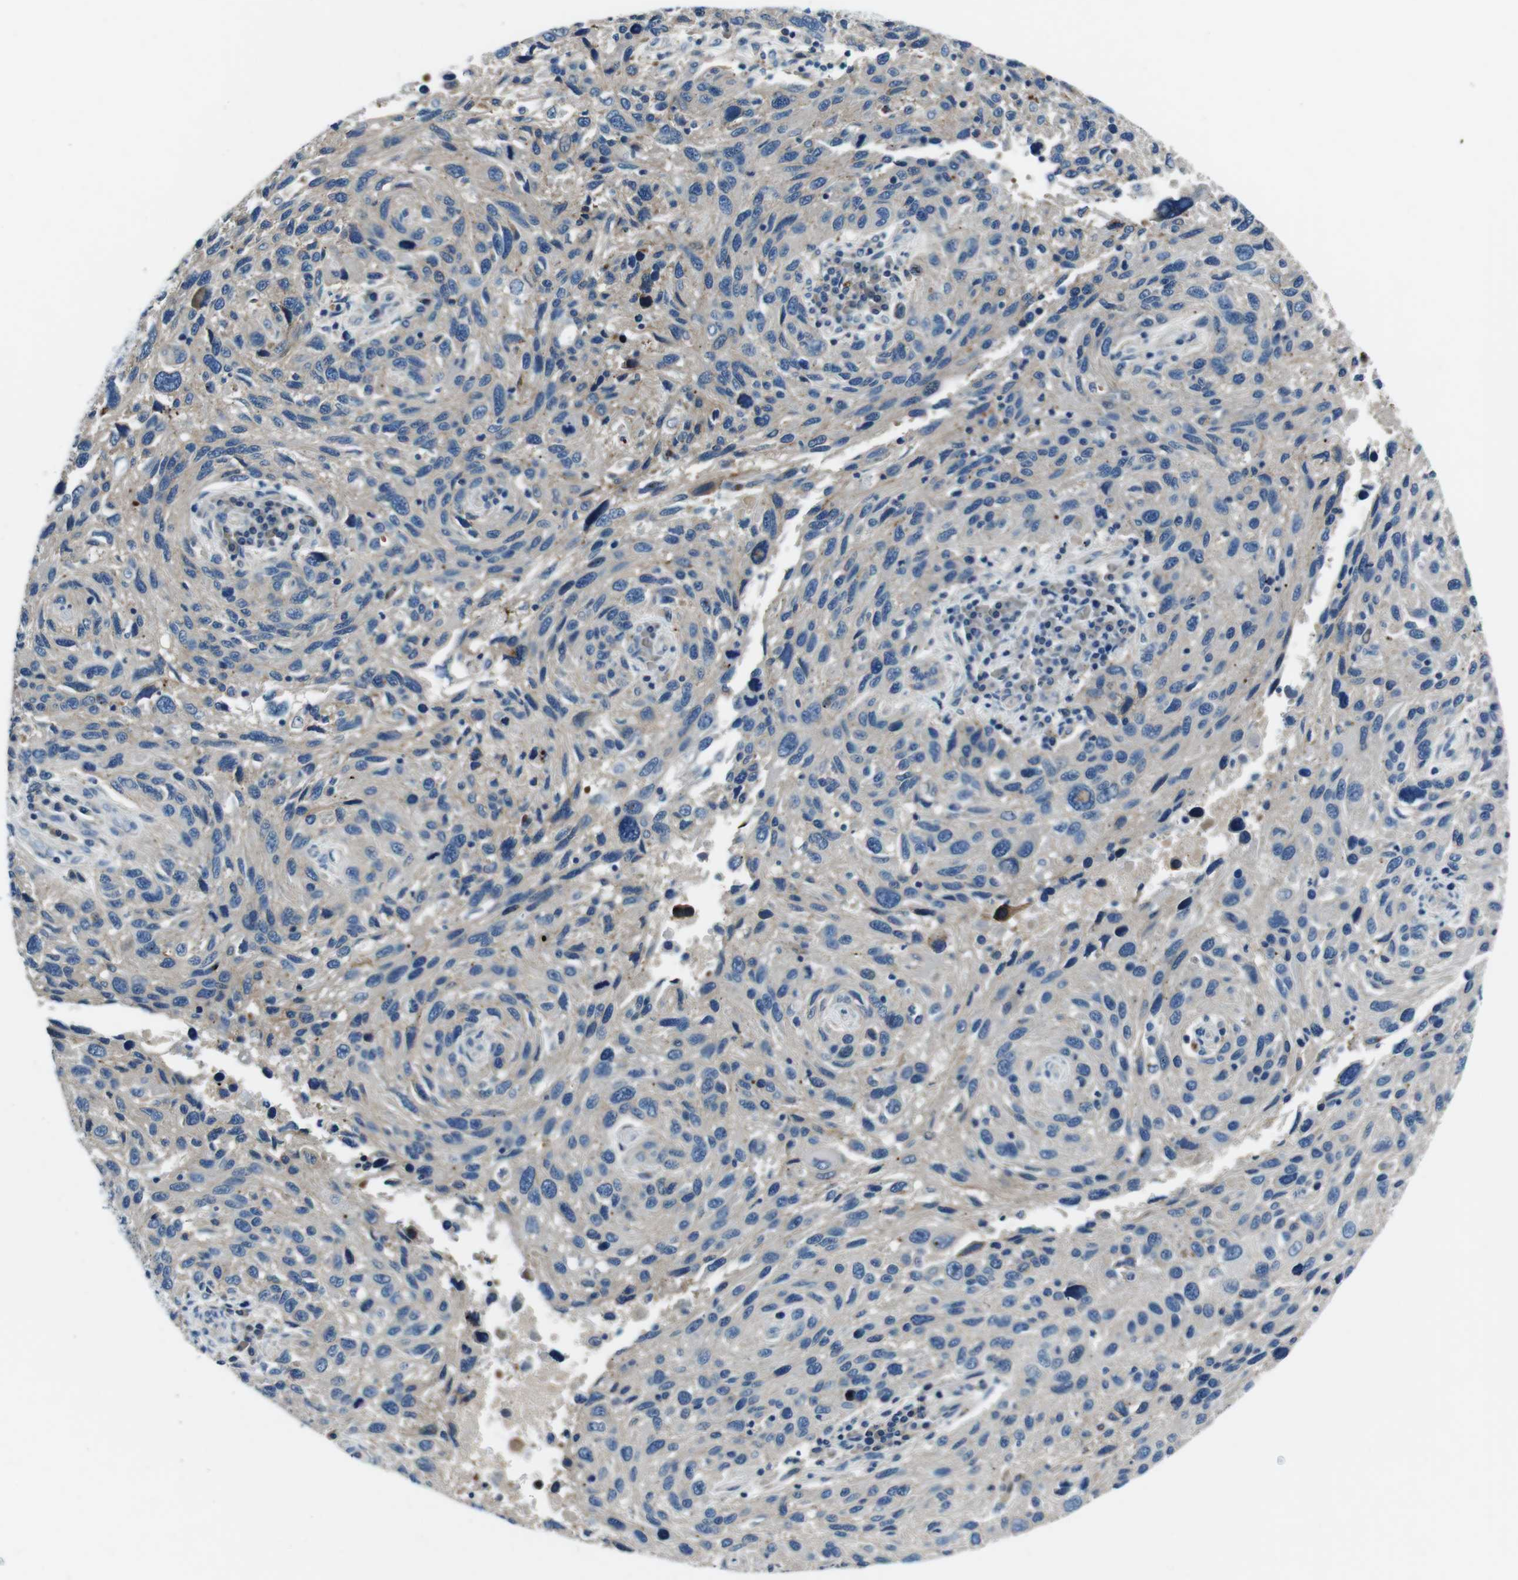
{"staining": {"intensity": "negative", "quantity": "none", "location": "none"}, "tissue": "melanoma", "cell_type": "Tumor cells", "image_type": "cancer", "snomed": [{"axis": "morphology", "description": "Malignant melanoma, NOS"}, {"axis": "topography", "description": "Skin"}], "caption": "Immunohistochemistry micrograph of human malignant melanoma stained for a protein (brown), which displays no positivity in tumor cells. The staining was performed using DAB to visualize the protein expression in brown, while the nuclei were stained in blue with hematoxylin (Magnification: 20x).", "gene": "TULP3", "patient": {"sex": "male", "age": 53}}